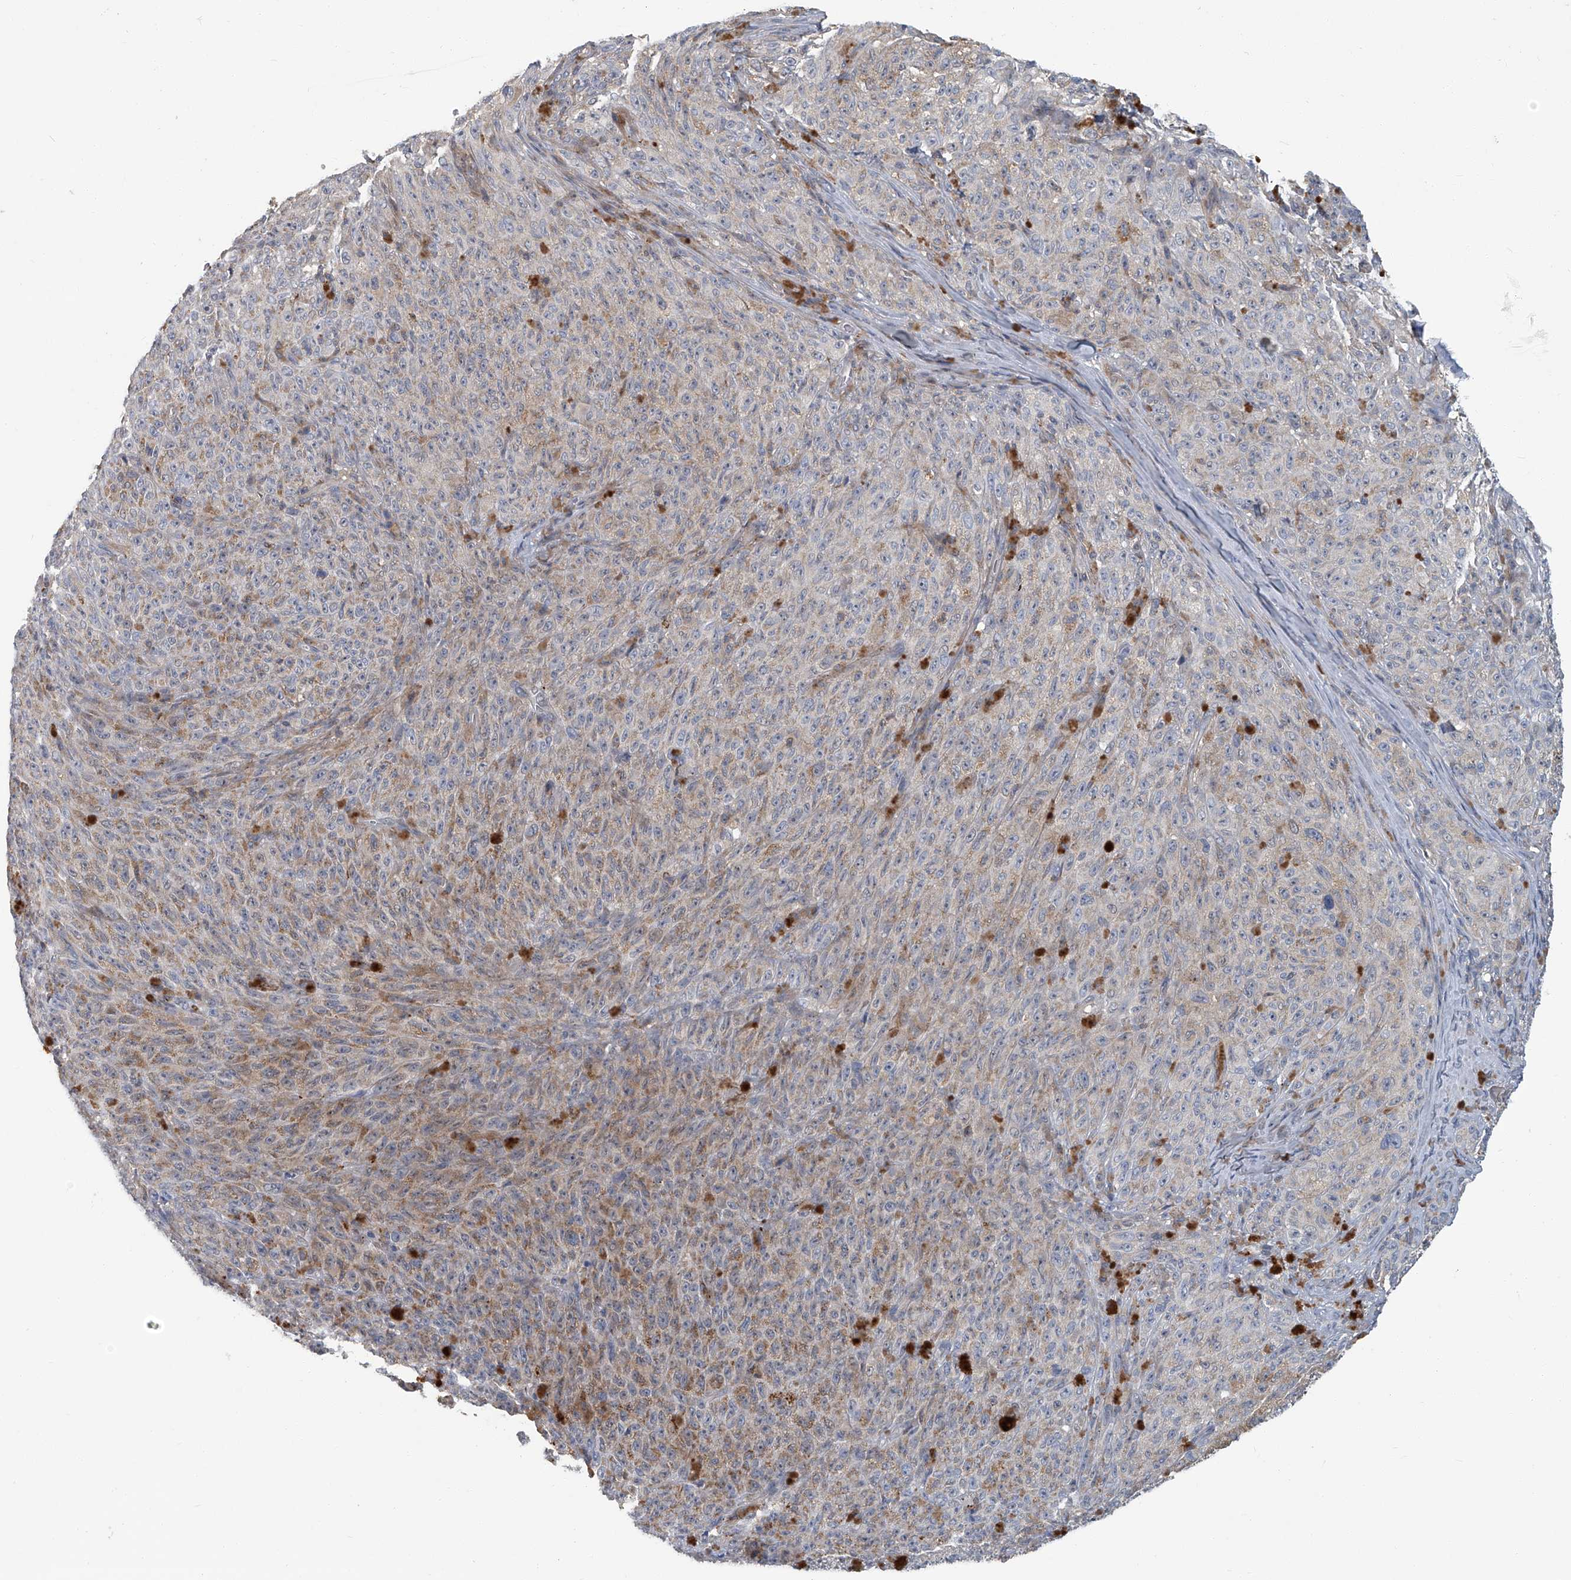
{"staining": {"intensity": "moderate", "quantity": "<25%", "location": "cytoplasmic/membranous"}, "tissue": "melanoma", "cell_type": "Tumor cells", "image_type": "cancer", "snomed": [{"axis": "morphology", "description": "Malignant melanoma, NOS"}, {"axis": "topography", "description": "Skin"}], "caption": "IHC micrograph of malignant melanoma stained for a protein (brown), which shows low levels of moderate cytoplasmic/membranous expression in about <25% of tumor cells.", "gene": "AKNAD1", "patient": {"sex": "female", "age": 82}}